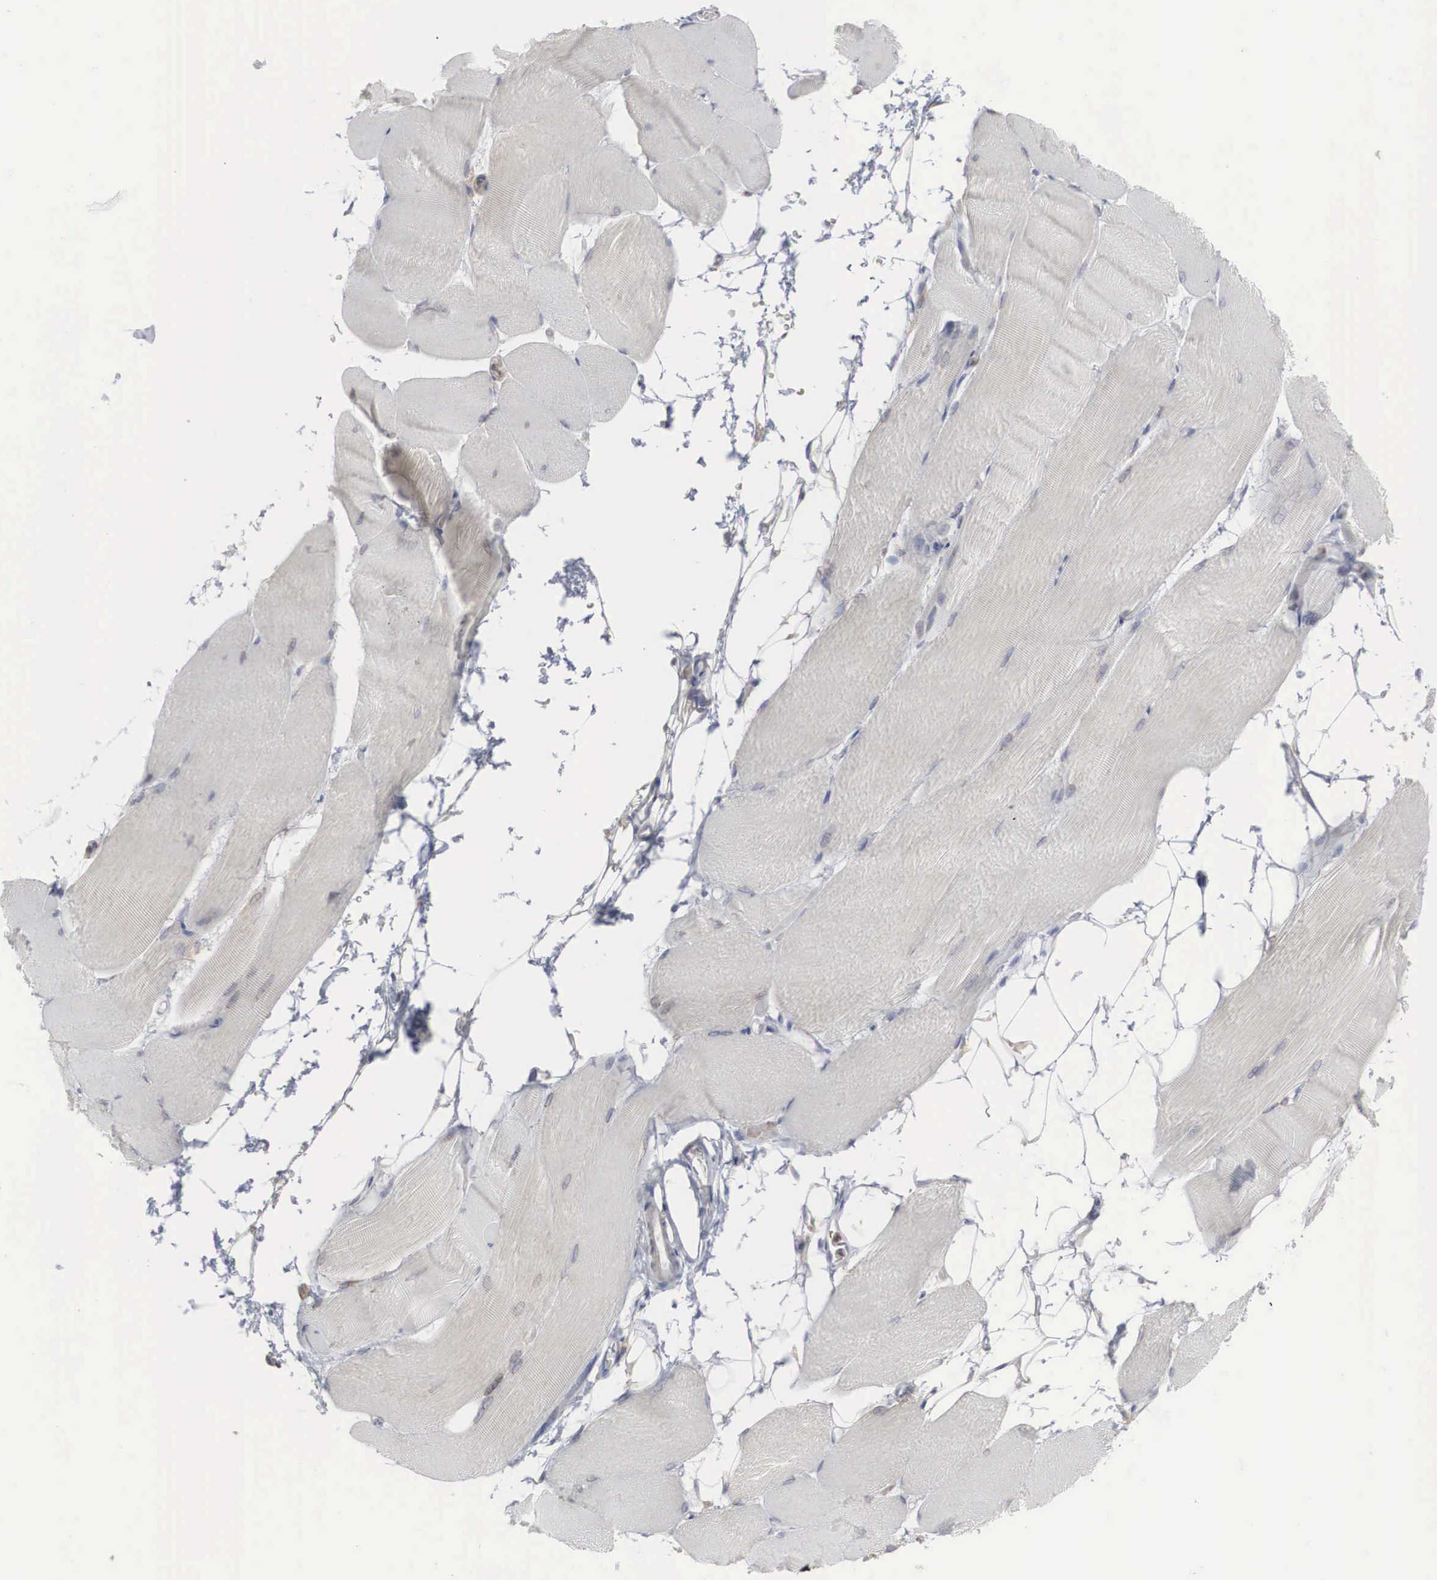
{"staining": {"intensity": "negative", "quantity": "none", "location": "none"}, "tissue": "skeletal muscle", "cell_type": "Myocytes", "image_type": "normal", "snomed": [{"axis": "morphology", "description": "Normal tissue, NOS"}, {"axis": "topography", "description": "Skeletal muscle"}, {"axis": "topography", "description": "Parathyroid gland"}], "caption": "Skeletal muscle was stained to show a protein in brown. There is no significant staining in myocytes. The staining was performed using DAB (3,3'-diaminobenzidine) to visualize the protein expression in brown, while the nuclei were stained in blue with hematoxylin (Magnification: 20x).", "gene": "CTAGE15", "patient": {"sex": "female", "age": 37}}